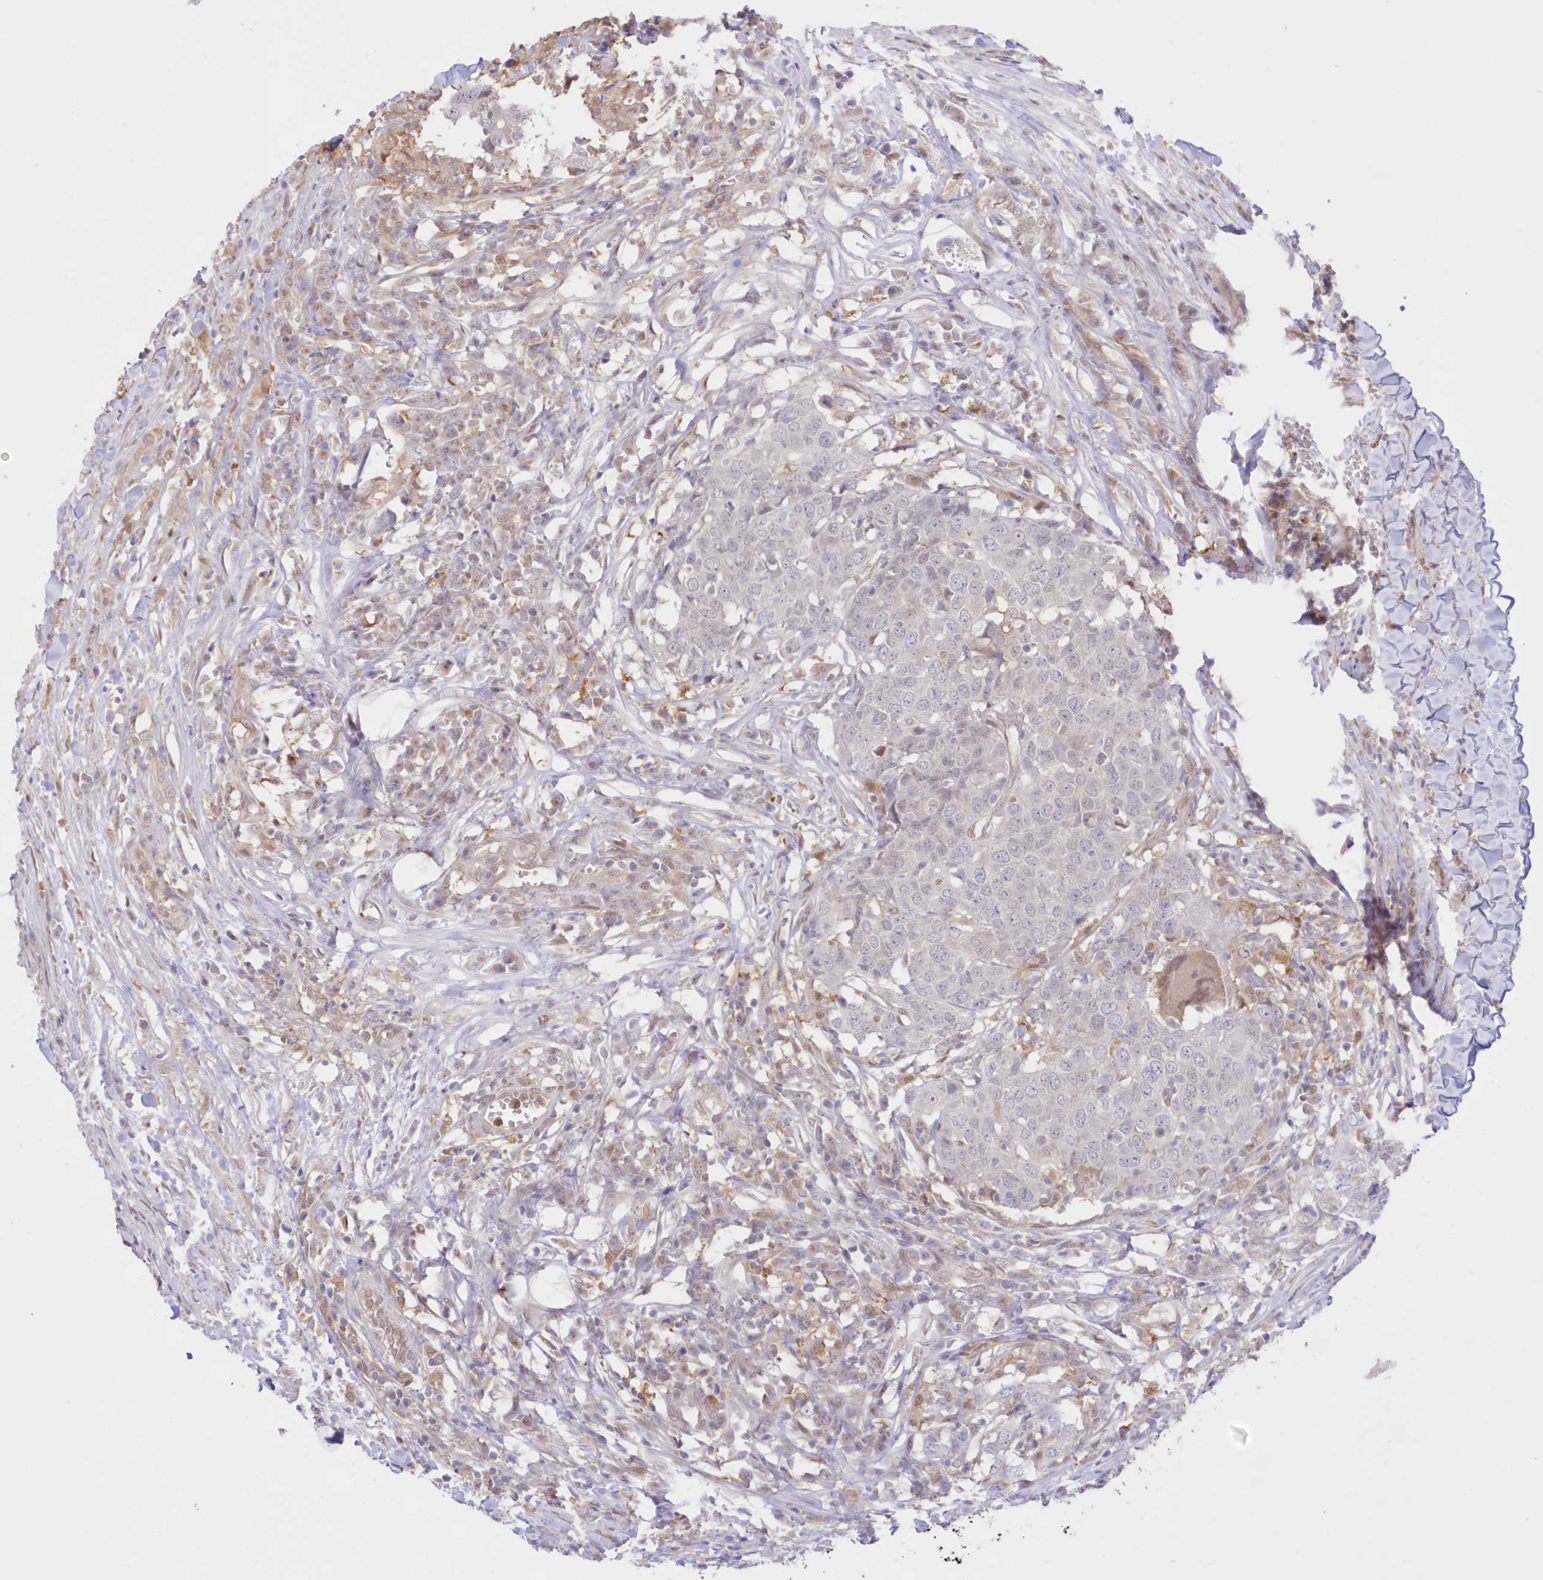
{"staining": {"intensity": "negative", "quantity": "none", "location": "none"}, "tissue": "head and neck cancer", "cell_type": "Tumor cells", "image_type": "cancer", "snomed": [{"axis": "morphology", "description": "Squamous cell carcinoma, NOS"}, {"axis": "topography", "description": "Head-Neck"}], "caption": "A high-resolution histopathology image shows immunohistochemistry (IHC) staining of head and neck squamous cell carcinoma, which displays no significant positivity in tumor cells. The staining was performed using DAB (3,3'-diaminobenzidine) to visualize the protein expression in brown, while the nuclei were stained in blue with hematoxylin (Magnification: 20x).", "gene": "RNPEP", "patient": {"sex": "male", "age": 66}}